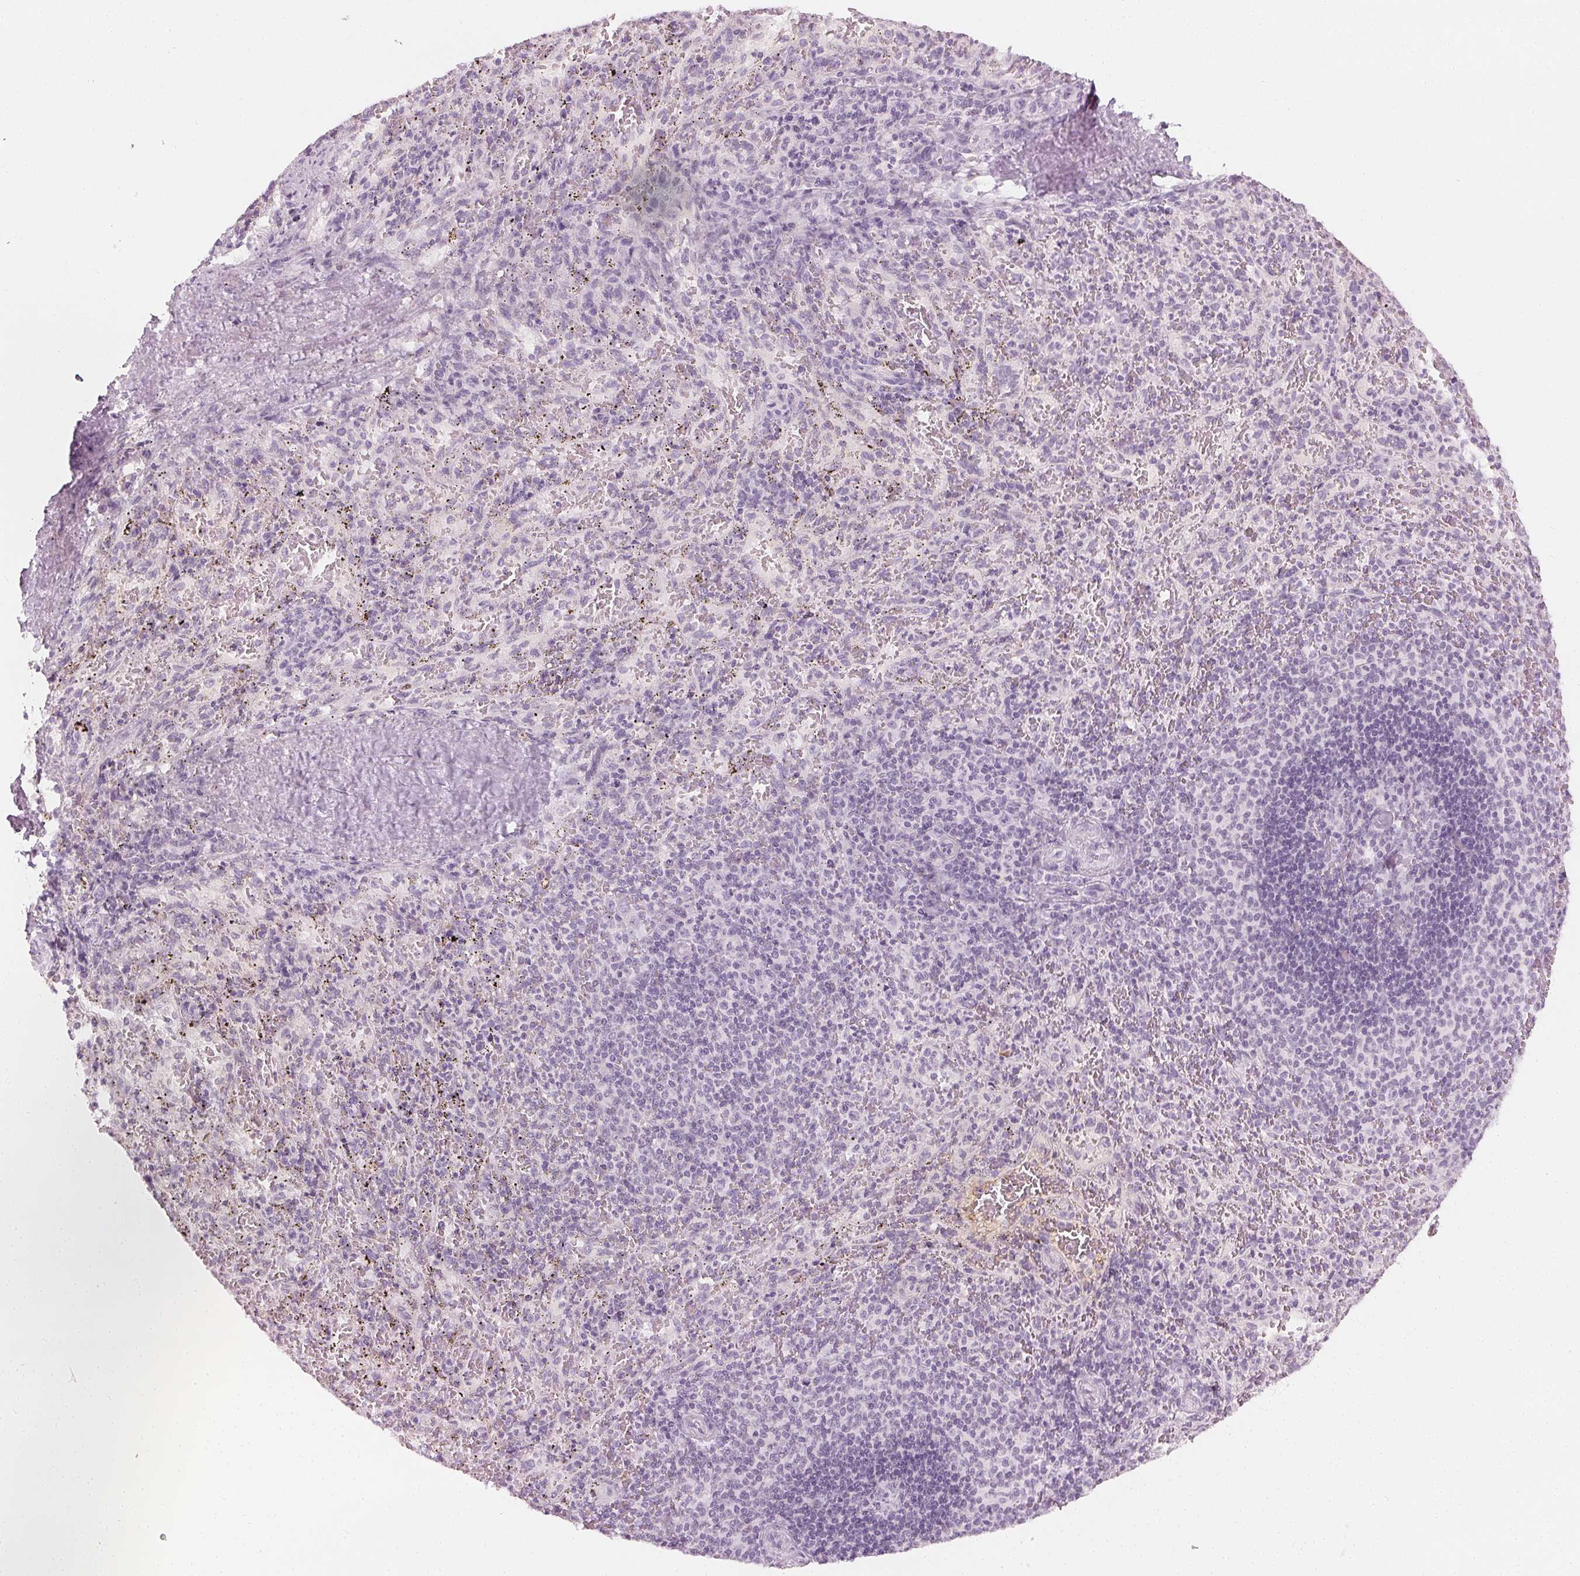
{"staining": {"intensity": "negative", "quantity": "none", "location": "none"}, "tissue": "spleen", "cell_type": "Cells in red pulp", "image_type": "normal", "snomed": [{"axis": "morphology", "description": "Normal tissue, NOS"}, {"axis": "topography", "description": "Spleen"}], "caption": "Immunohistochemistry (IHC) image of unremarkable spleen stained for a protein (brown), which demonstrates no positivity in cells in red pulp.", "gene": "AFM", "patient": {"sex": "male", "age": 57}}